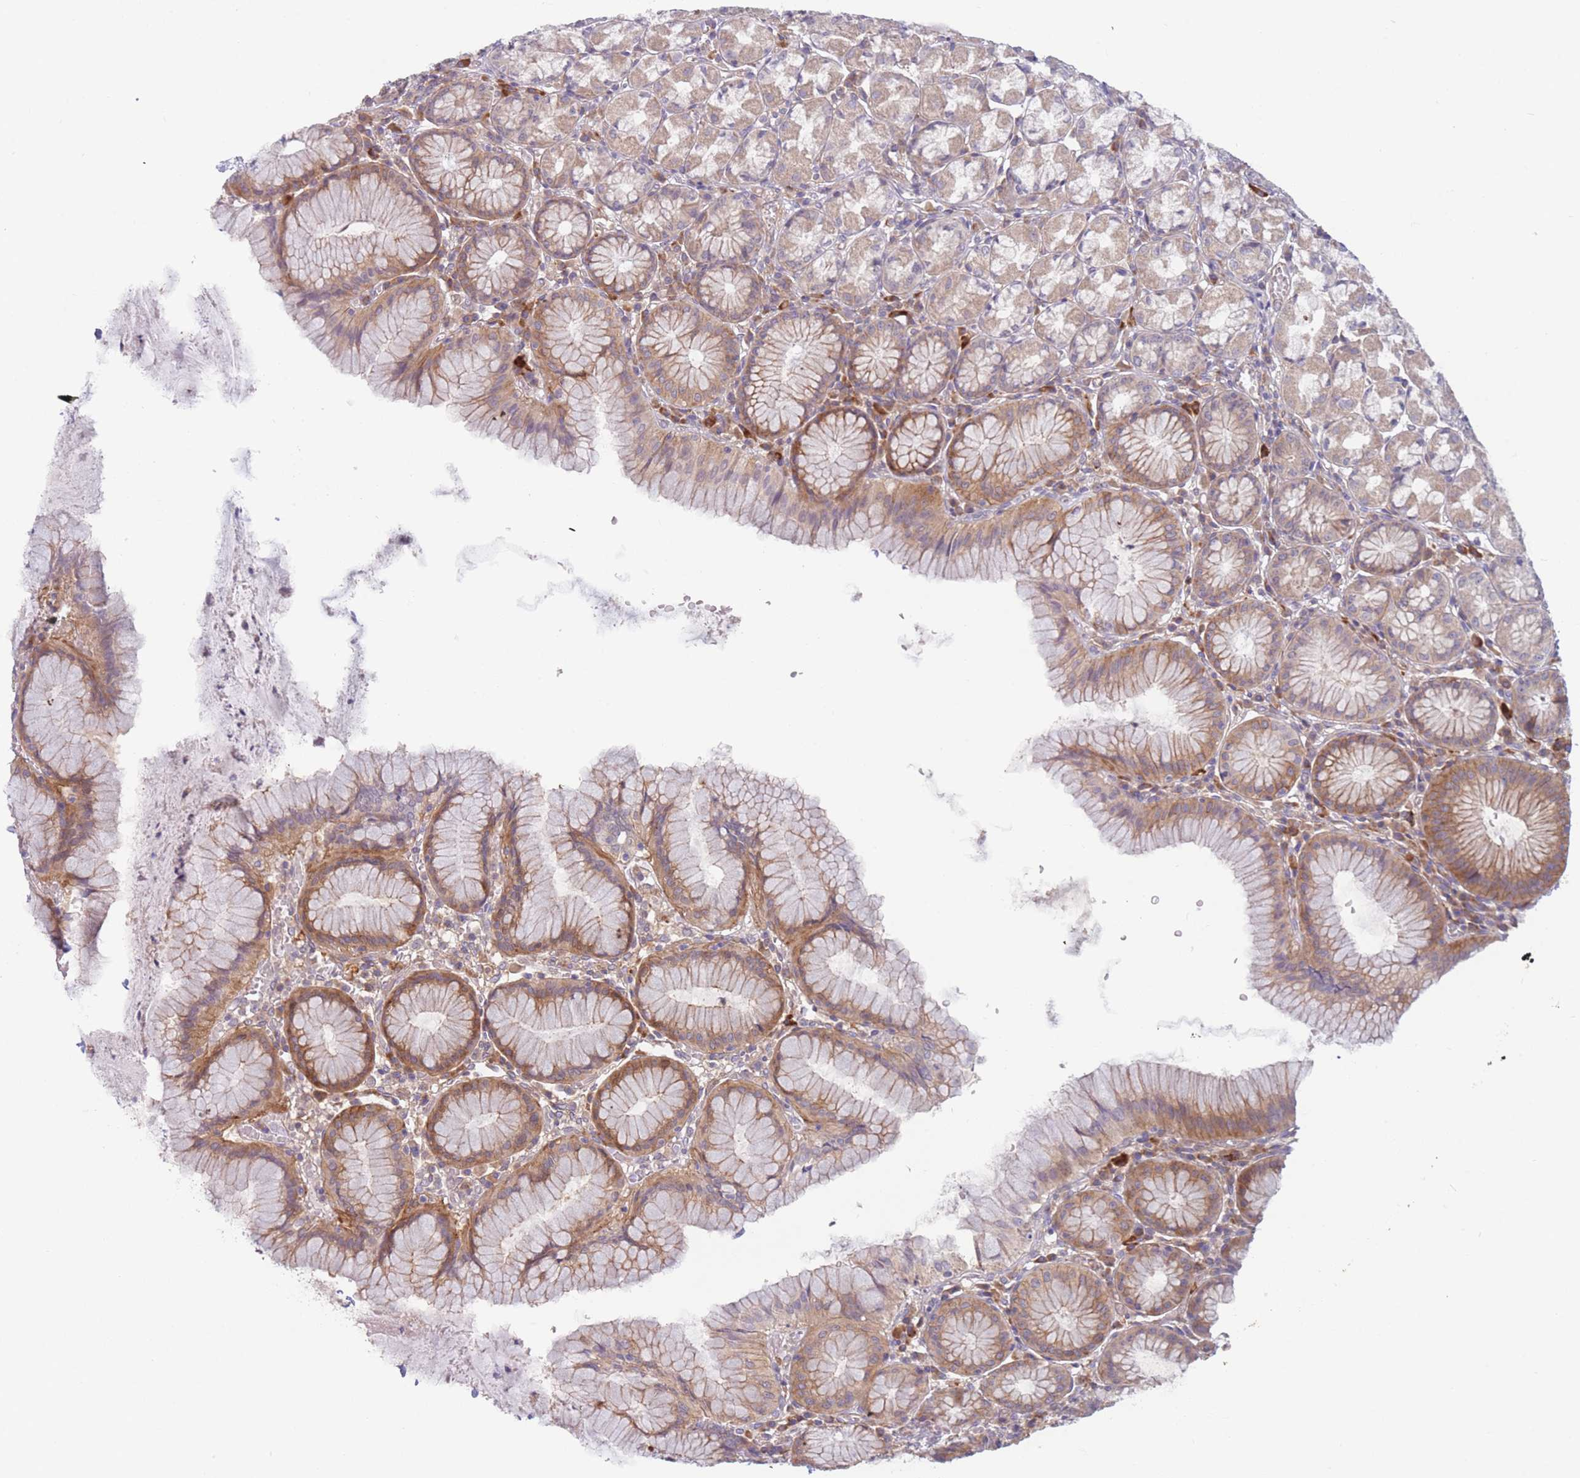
{"staining": {"intensity": "moderate", "quantity": ">75%", "location": "cytoplasmic/membranous"}, "tissue": "stomach", "cell_type": "Glandular cells", "image_type": "normal", "snomed": [{"axis": "morphology", "description": "Normal tissue, NOS"}, {"axis": "topography", "description": "Stomach"}], "caption": "Moderate cytoplasmic/membranous protein positivity is present in about >75% of glandular cells in stomach. The staining is performed using DAB brown chromogen to label protein expression. The nuclei are counter-stained blue using hematoxylin.", "gene": "WDR93", "patient": {"sex": "male", "age": 55}}